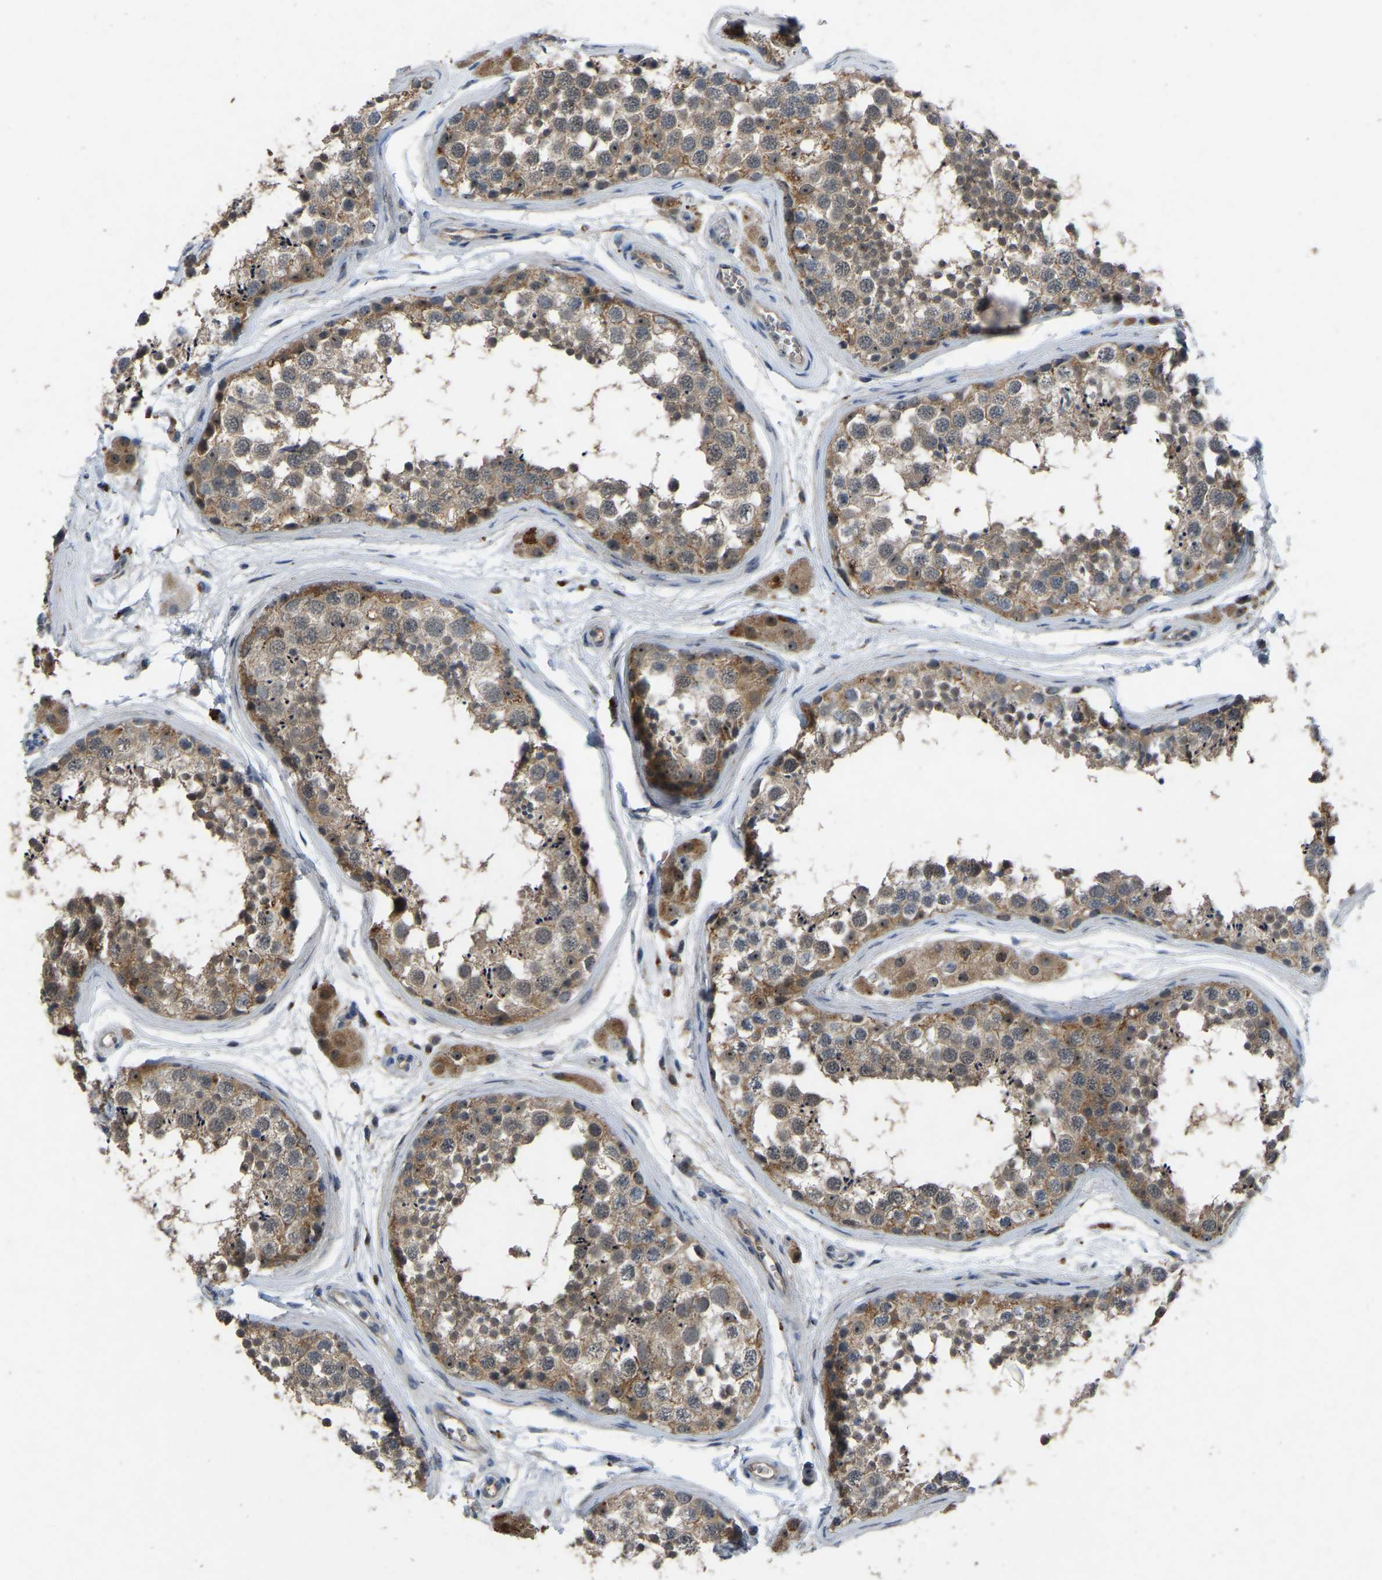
{"staining": {"intensity": "moderate", "quantity": ">75%", "location": "cytoplasmic/membranous"}, "tissue": "testis", "cell_type": "Cells in seminiferous ducts", "image_type": "normal", "snomed": [{"axis": "morphology", "description": "Normal tissue, NOS"}, {"axis": "topography", "description": "Testis"}], "caption": "Immunohistochemistry (IHC) micrograph of benign testis: human testis stained using immunohistochemistry (IHC) exhibits medium levels of moderate protein expression localized specifically in the cytoplasmic/membranous of cells in seminiferous ducts, appearing as a cytoplasmic/membranous brown color.", "gene": "FHIT", "patient": {"sex": "male", "age": 56}}